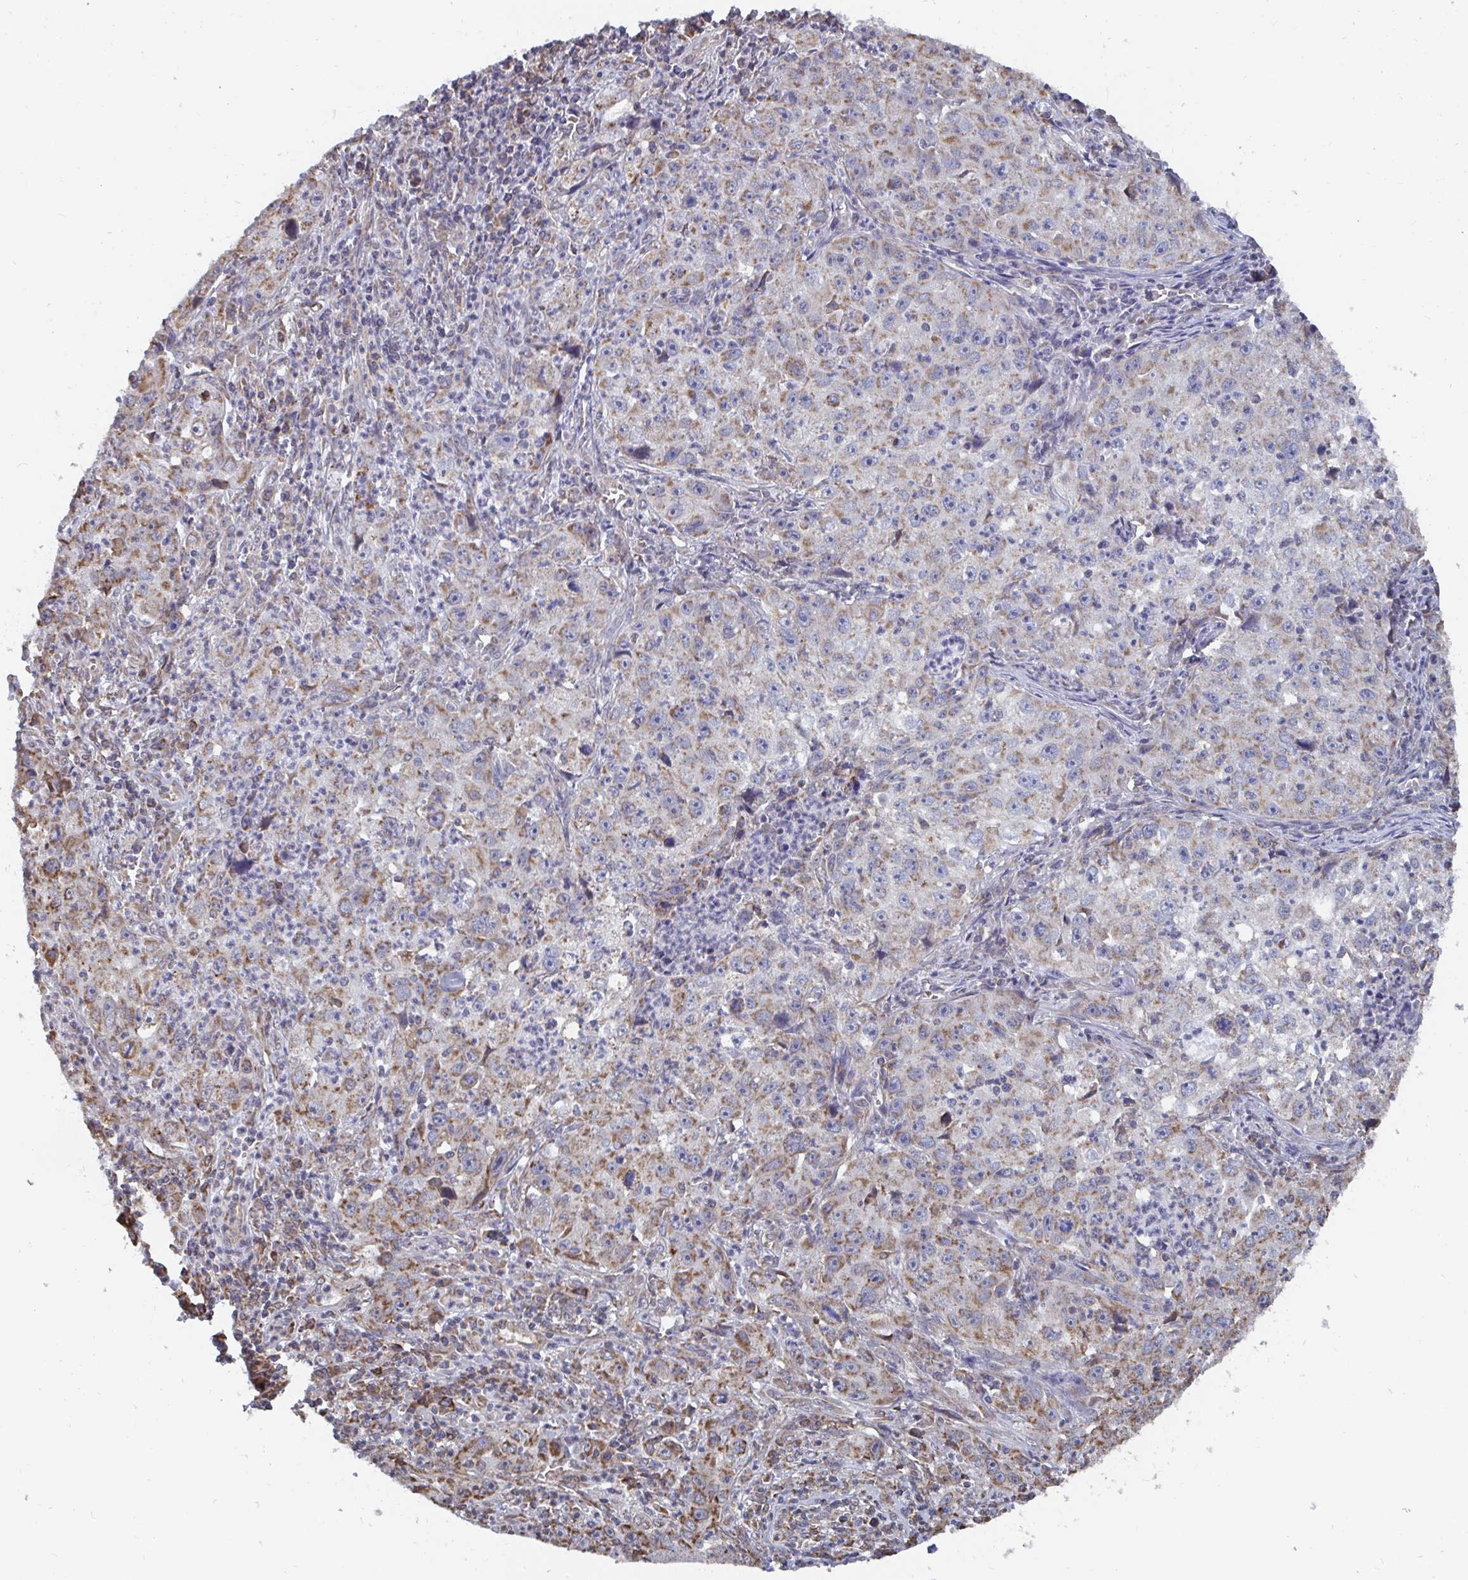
{"staining": {"intensity": "moderate", "quantity": "25%-75%", "location": "cytoplasmic/membranous"}, "tissue": "lung cancer", "cell_type": "Tumor cells", "image_type": "cancer", "snomed": [{"axis": "morphology", "description": "Squamous cell carcinoma, NOS"}, {"axis": "topography", "description": "Lung"}], "caption": "Lung squamous cell carcinoma tissue reveals moderate cytoplasmic/membranous positivity in approximately 25%-75% of tumor cells", "gene": "ELAVL1", "patient": {"sex": "male", "age": 71}}